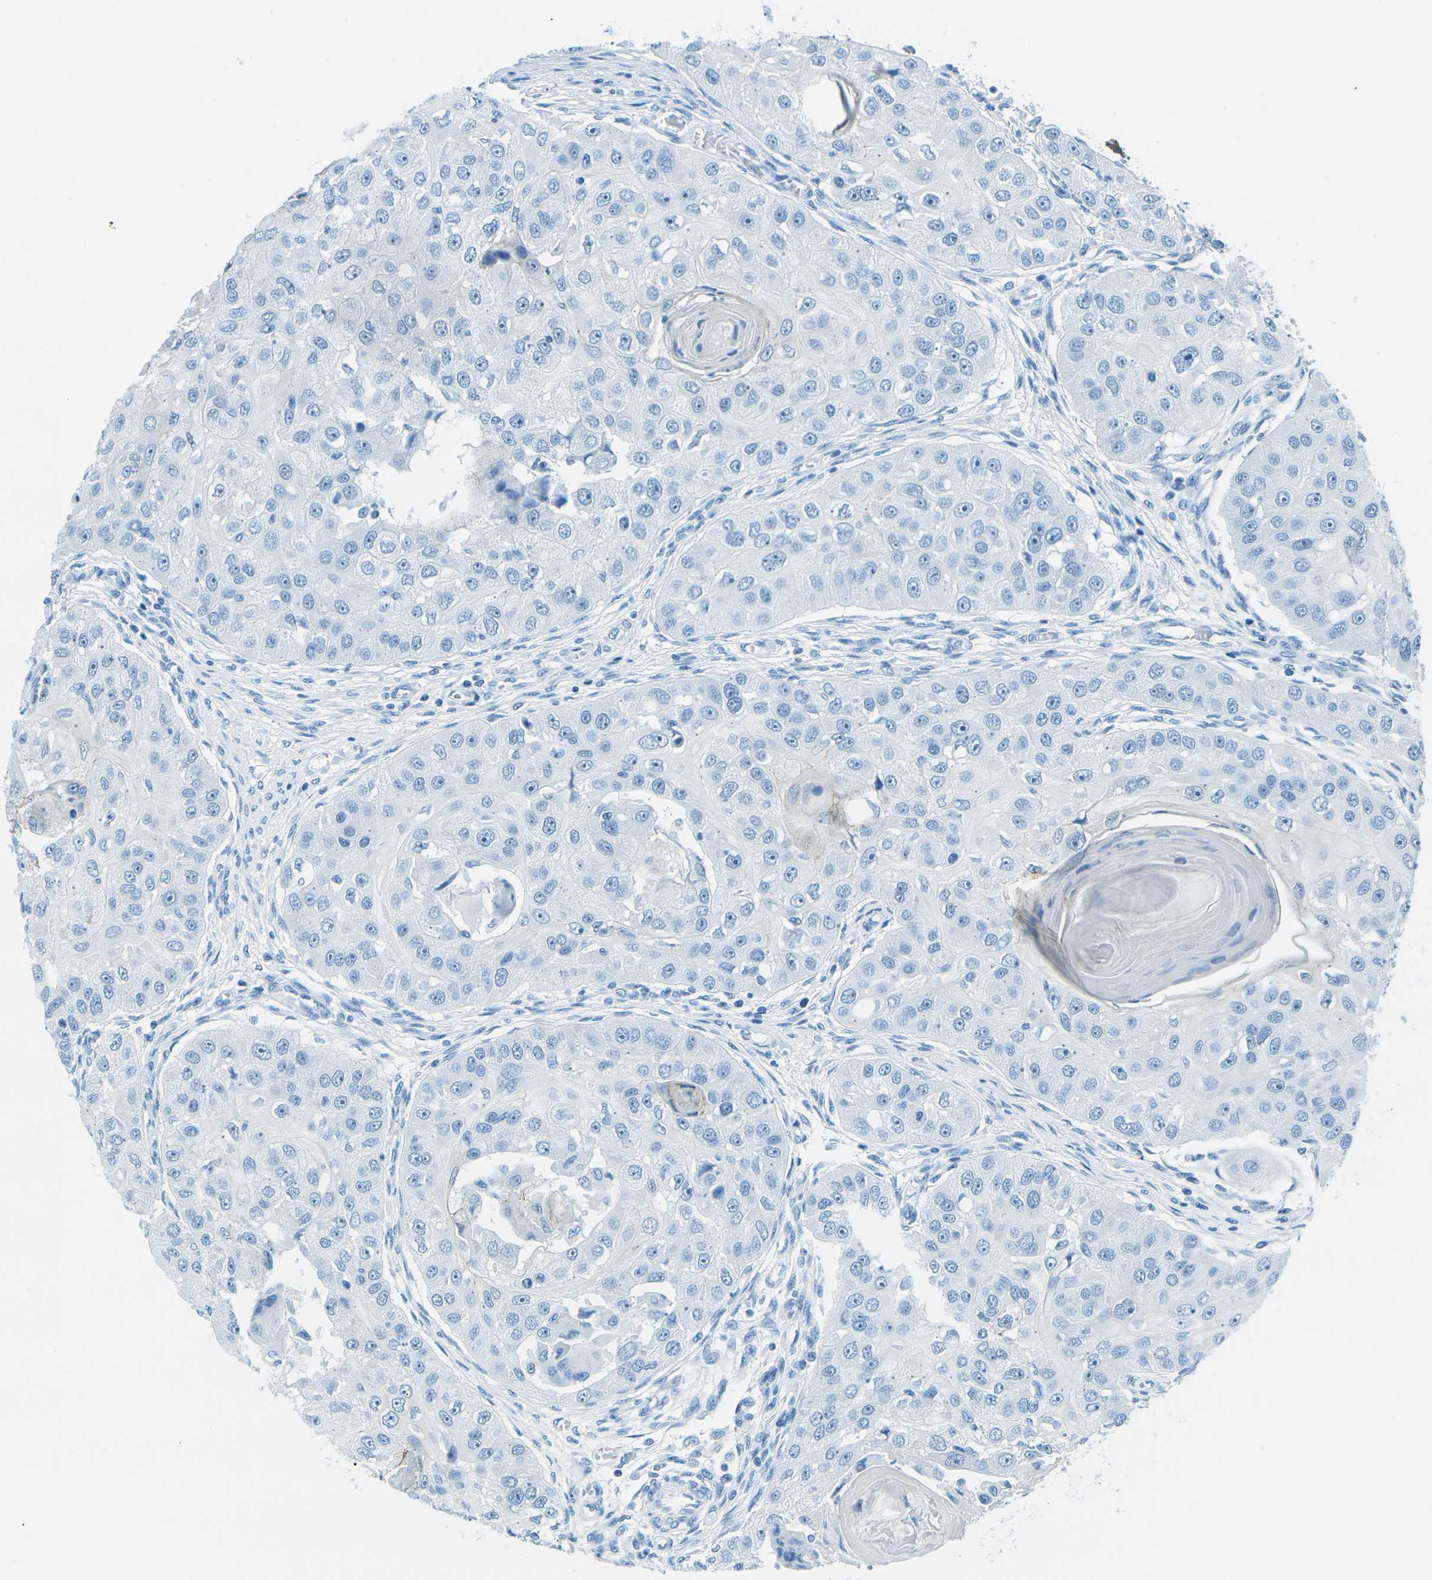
{"staining": {"intensity": "negative", "quantity": "none", "location": "none"}, "tissue": "head and neck cancer", "cell_type": "Tumor cells", "image_type": "cancer", "snomed": [{"axis": "morphology", "description": "Normal tissue, NOS"}, {"axis": "morphology", "description": "Squamous cell carcinoma, NOS"}, {"axis": "topography", "description": "Skeletal muscle"}, {"axis": "topography", "description": "Head-Neck"}], "caption": "A high-resolution micrograph shows immunohistochemistry (IHC) staining of head and neck cancer, which demonstrates no significant staining in tumor cells. (DAB immunohistochemistry (IHC) visualized using brightfield microscopy, high magnification).", "gene": "OCLN", "patient": {"sex": "male", "age": 51}}